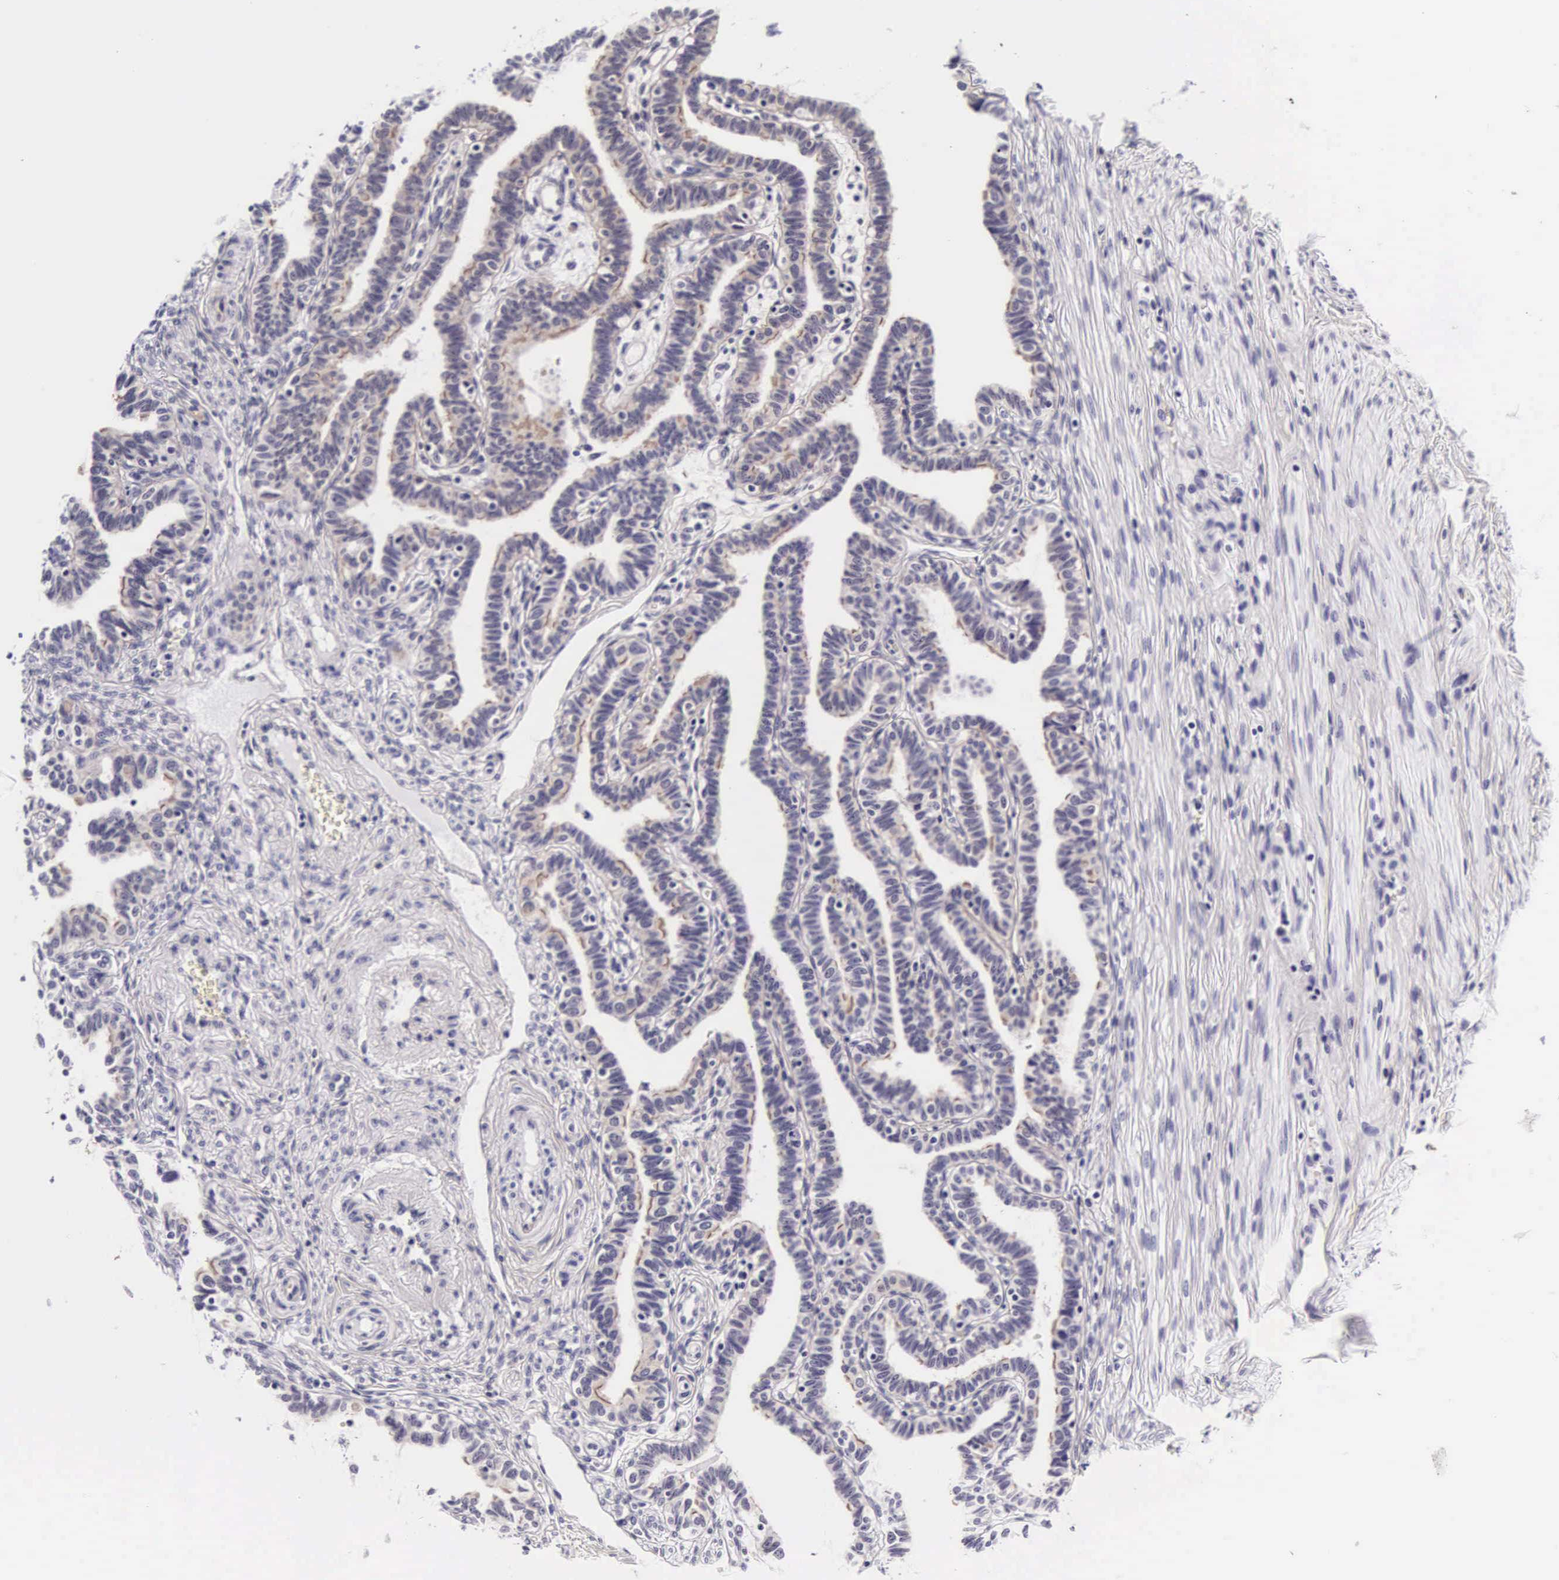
{"staining": {"intensity": "weak", "quantity": "25%-75%", "location": "cytoplasmic/membranous"}, "tissue": "fallopian tube", "cell_type": "Glandular cells", "image_type": "normal", "snomed": [{"axis": "morphology", "description": "Normal tissue, NOS"}, {"axis": "topography", "description": "Fallopian tube"}], "caption": "Immunohistochemical staining of normal fallopian tube demonstrates weak cytoplasmic/membranous protein positivity in about 25%-75% of glandular cells.", "gene": "PHETA2", "patient": {"sex": "female", "age": 41}}